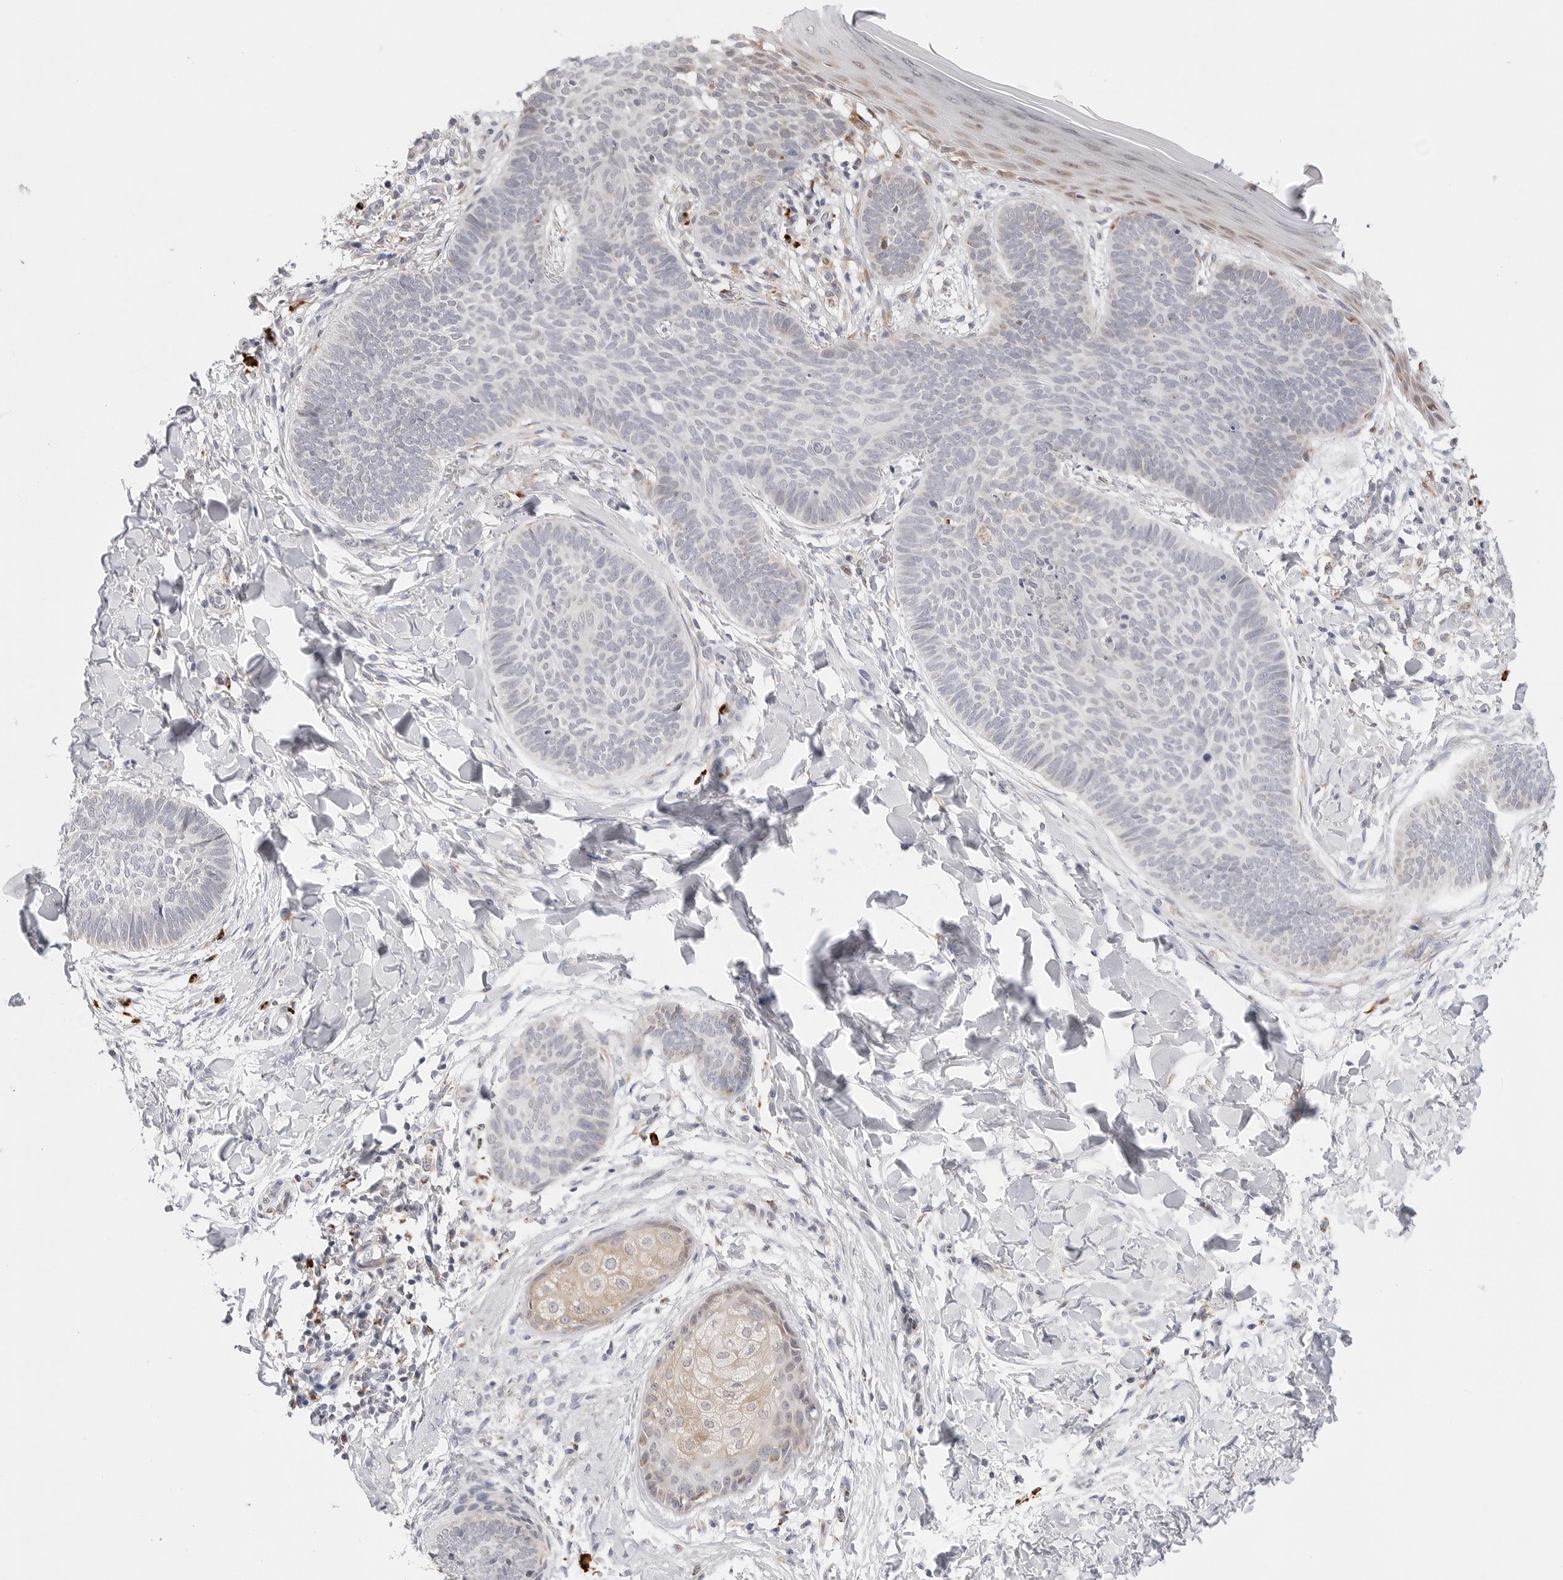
{"staining": {"intensity": "negative", "quantity": "none", "location": "none"}, "tissue": "skin cancer", "cell_type": "Tumor cells", "image_type": "cancer", "snomed": [{"axis": "morphology", "description": "Normal tissue, NOS"}, {"axis": "morphology", "description": "Basal cell carcinoma"}, {"axis": "topography", "description": "Skin"}], "caption": "A histopathology image of skin cancer (basal cell carcinoma) stained for a protein exhibits no brown staining in tumor cells. The staining is performed using DAB (3,3'-diaminobenzidine) brown chromogen with nuclei counter-stained in using hematoxylin.", "gene": "RPN1", "patient": {"sex": "male", "age": 50}}